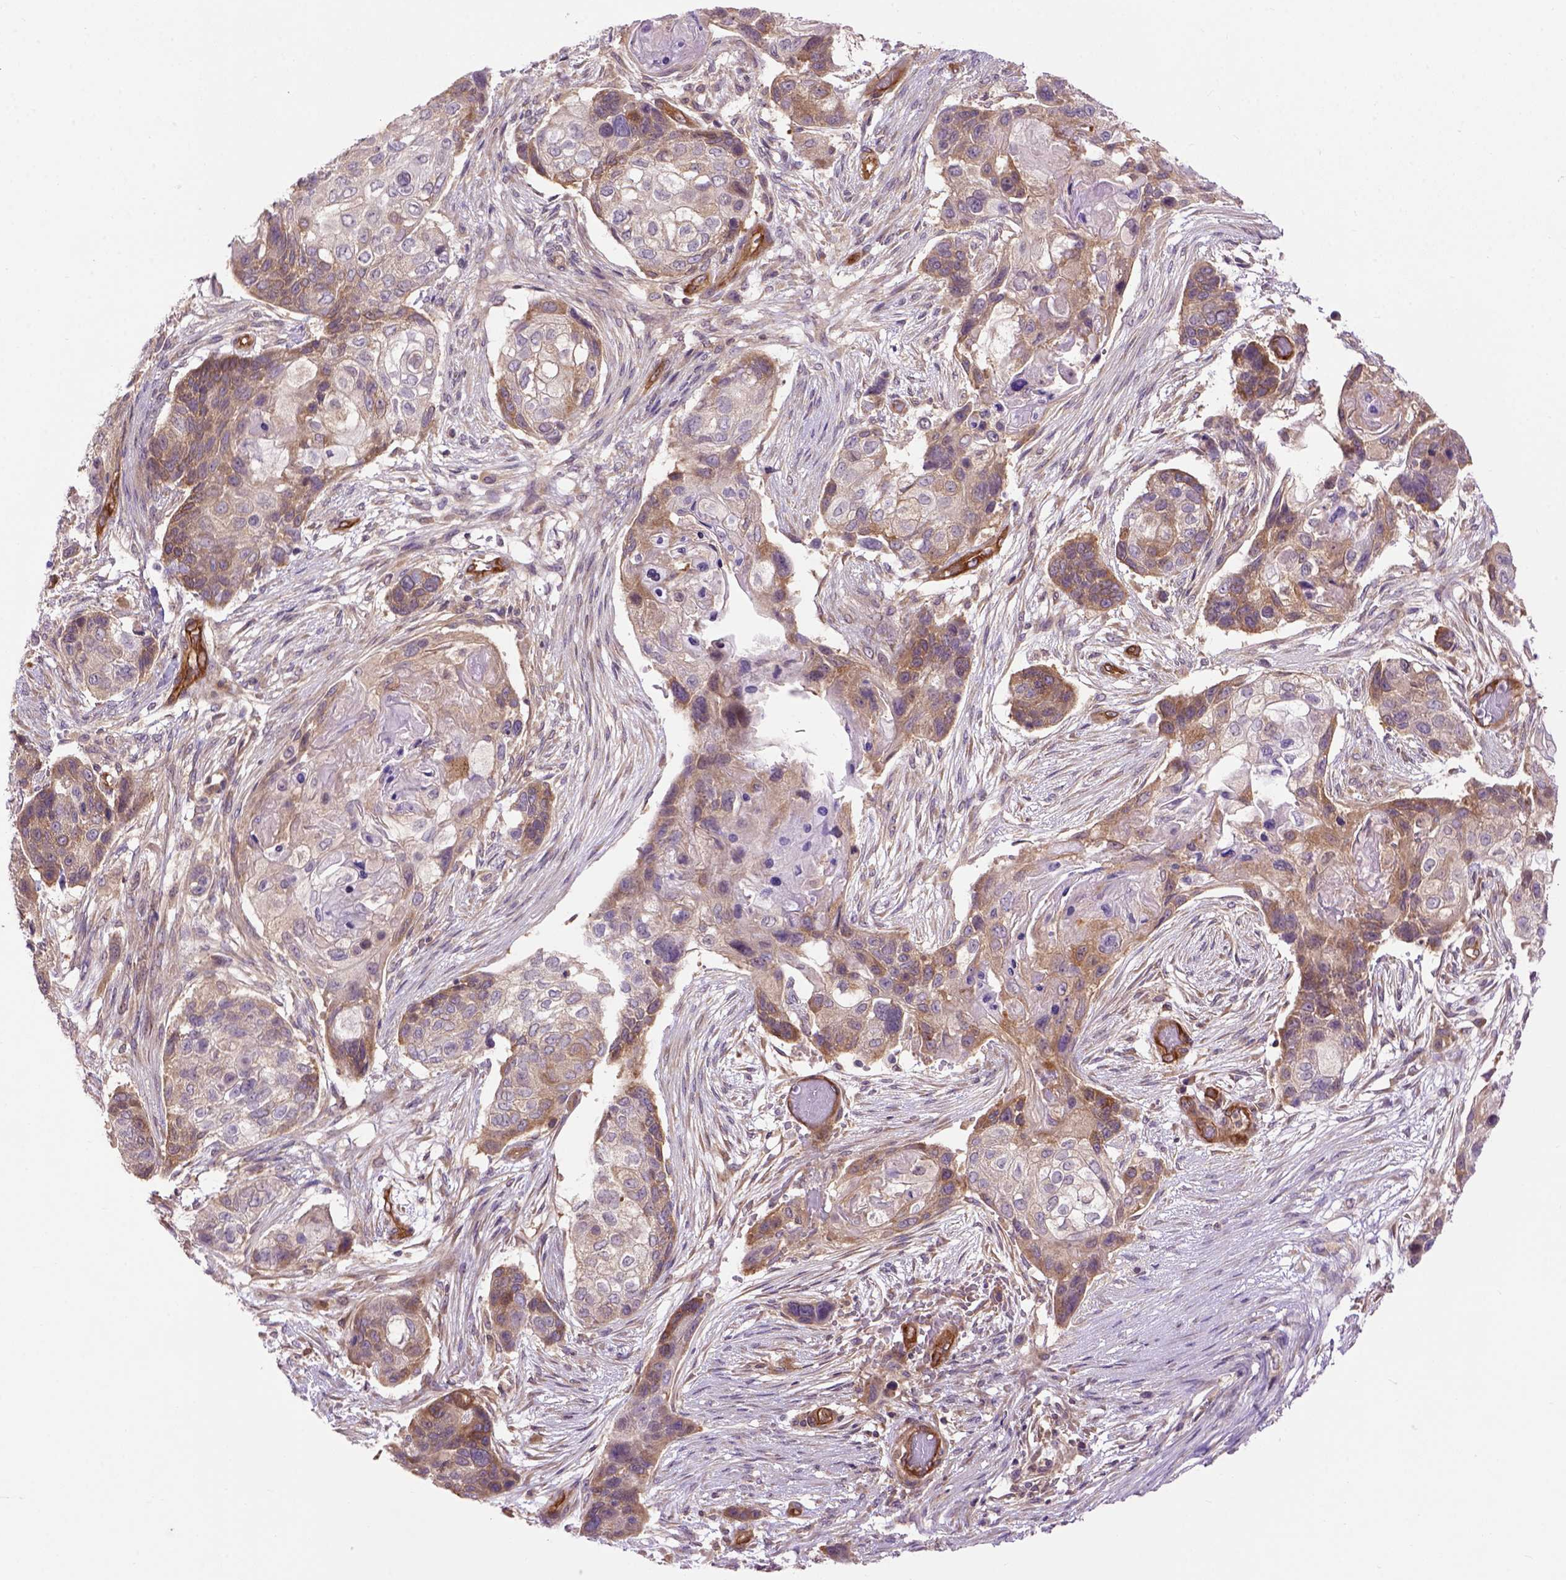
{"staining": {"intensity": "weak", "quantity": "25%-75%", "location": "cytoplasmic/membranous"}, "tissue": "lung cancer", "cell_type": "Tumor cells", "image_type": "cancer", "snomed": [{"axis": "morphology", "description": "Squamous cell carcinoma, NOS"}, {"axis": "topography", "description": "Lung"}], "caption": "Approximately 25%-75% of tumor cells in squamous cell carcinoma (lung) demonstrate weak cytoplasmic/membranous protein expression as visualized by brown immunohistochemical staining.", "gene": "CASKIN2", "patient": {"sex": "male", "age": 69}}